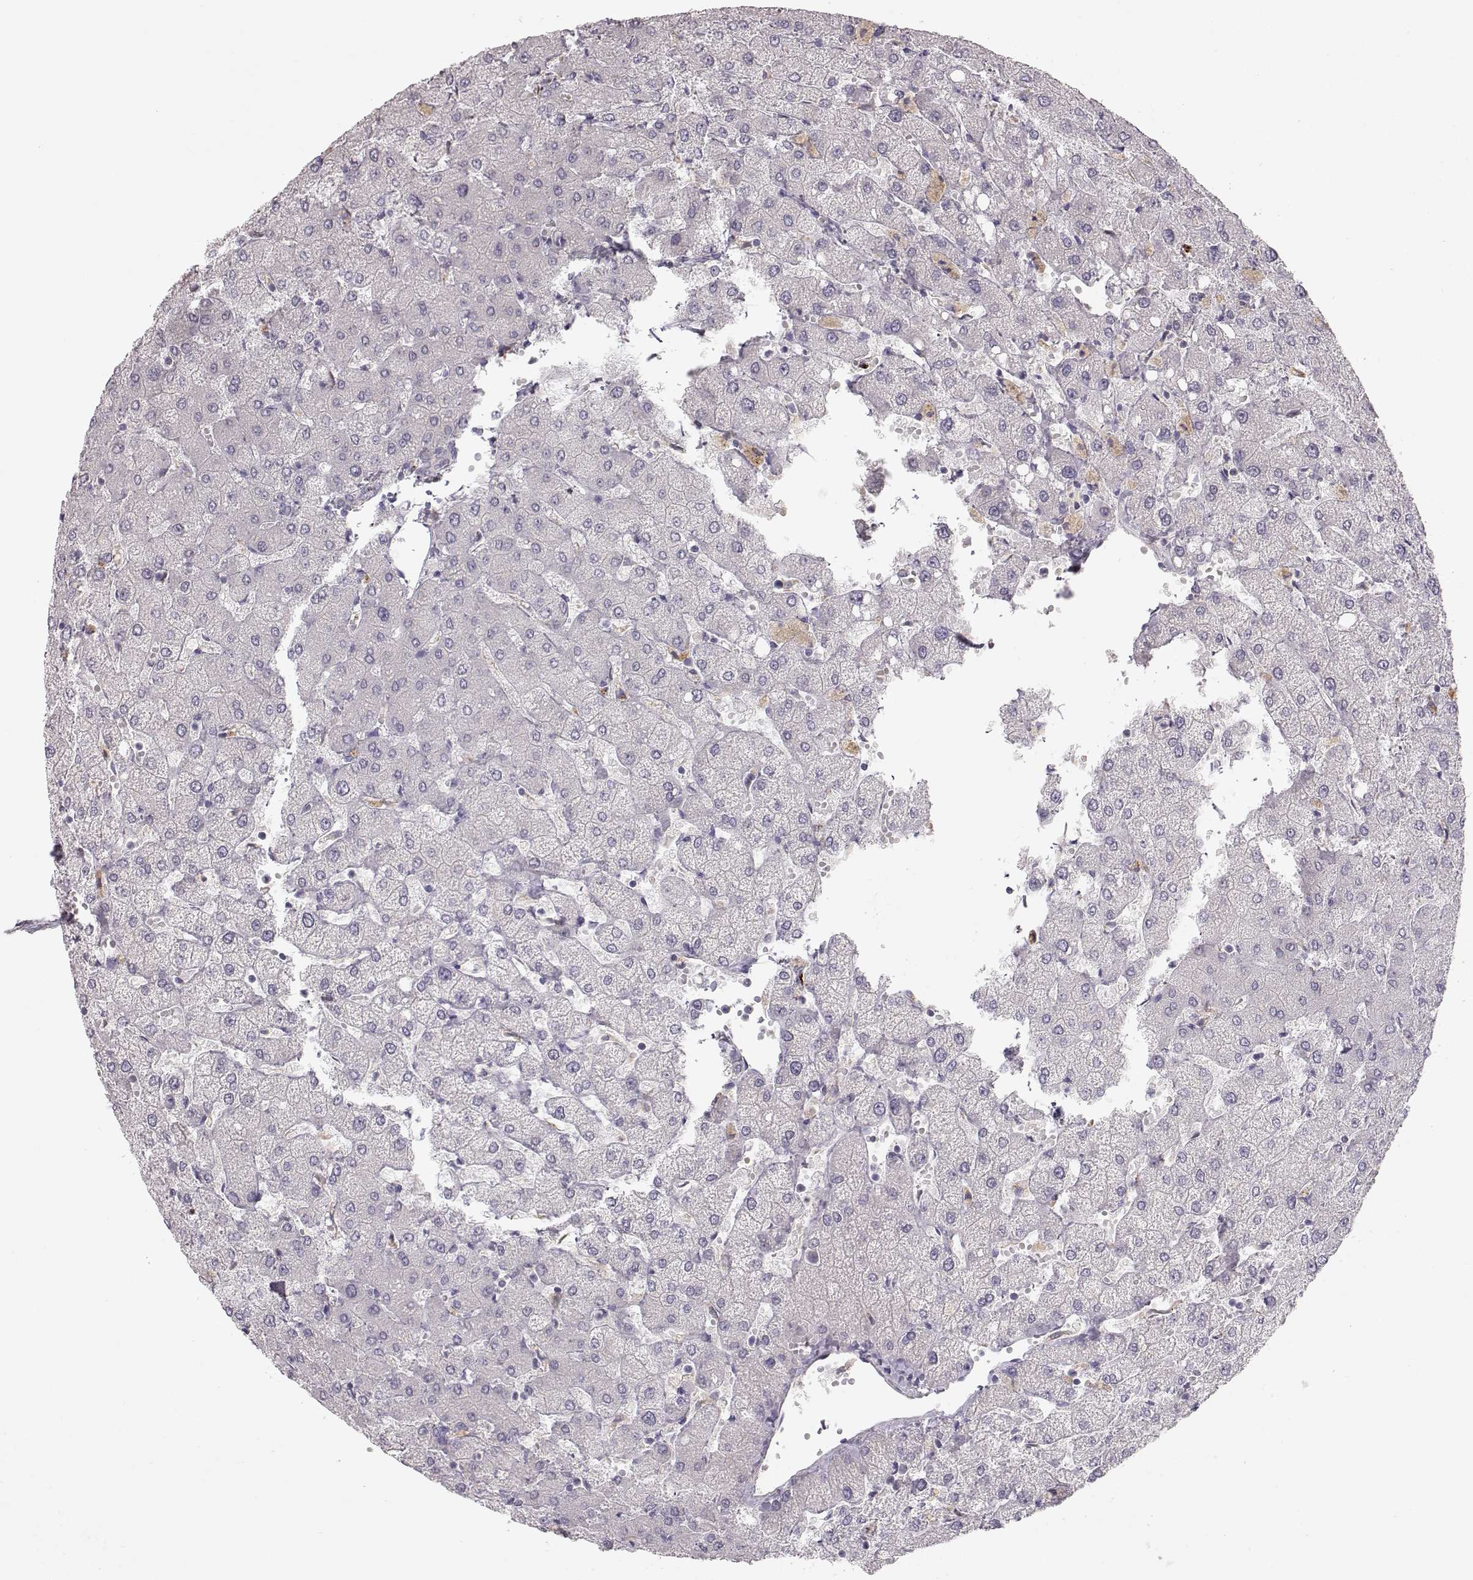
{"staining": {"intensity": "negative", "quantity": "none", "location": "none"}, "tissue": "liver", "cell_type": "Cholangiocytes", "image_type": "normal", "snomed": [{"axis": "morphology", "description": "Normal tissue, NOS"}, {"axis": "topography", "description": "Liver"}], "caption": "Immunohistochemistry (IHC) of normal liver exhibits no expression in cholangiocytes.", "gene": "ARHGAP8", "patient": {"sex": "female", "age": 54}}